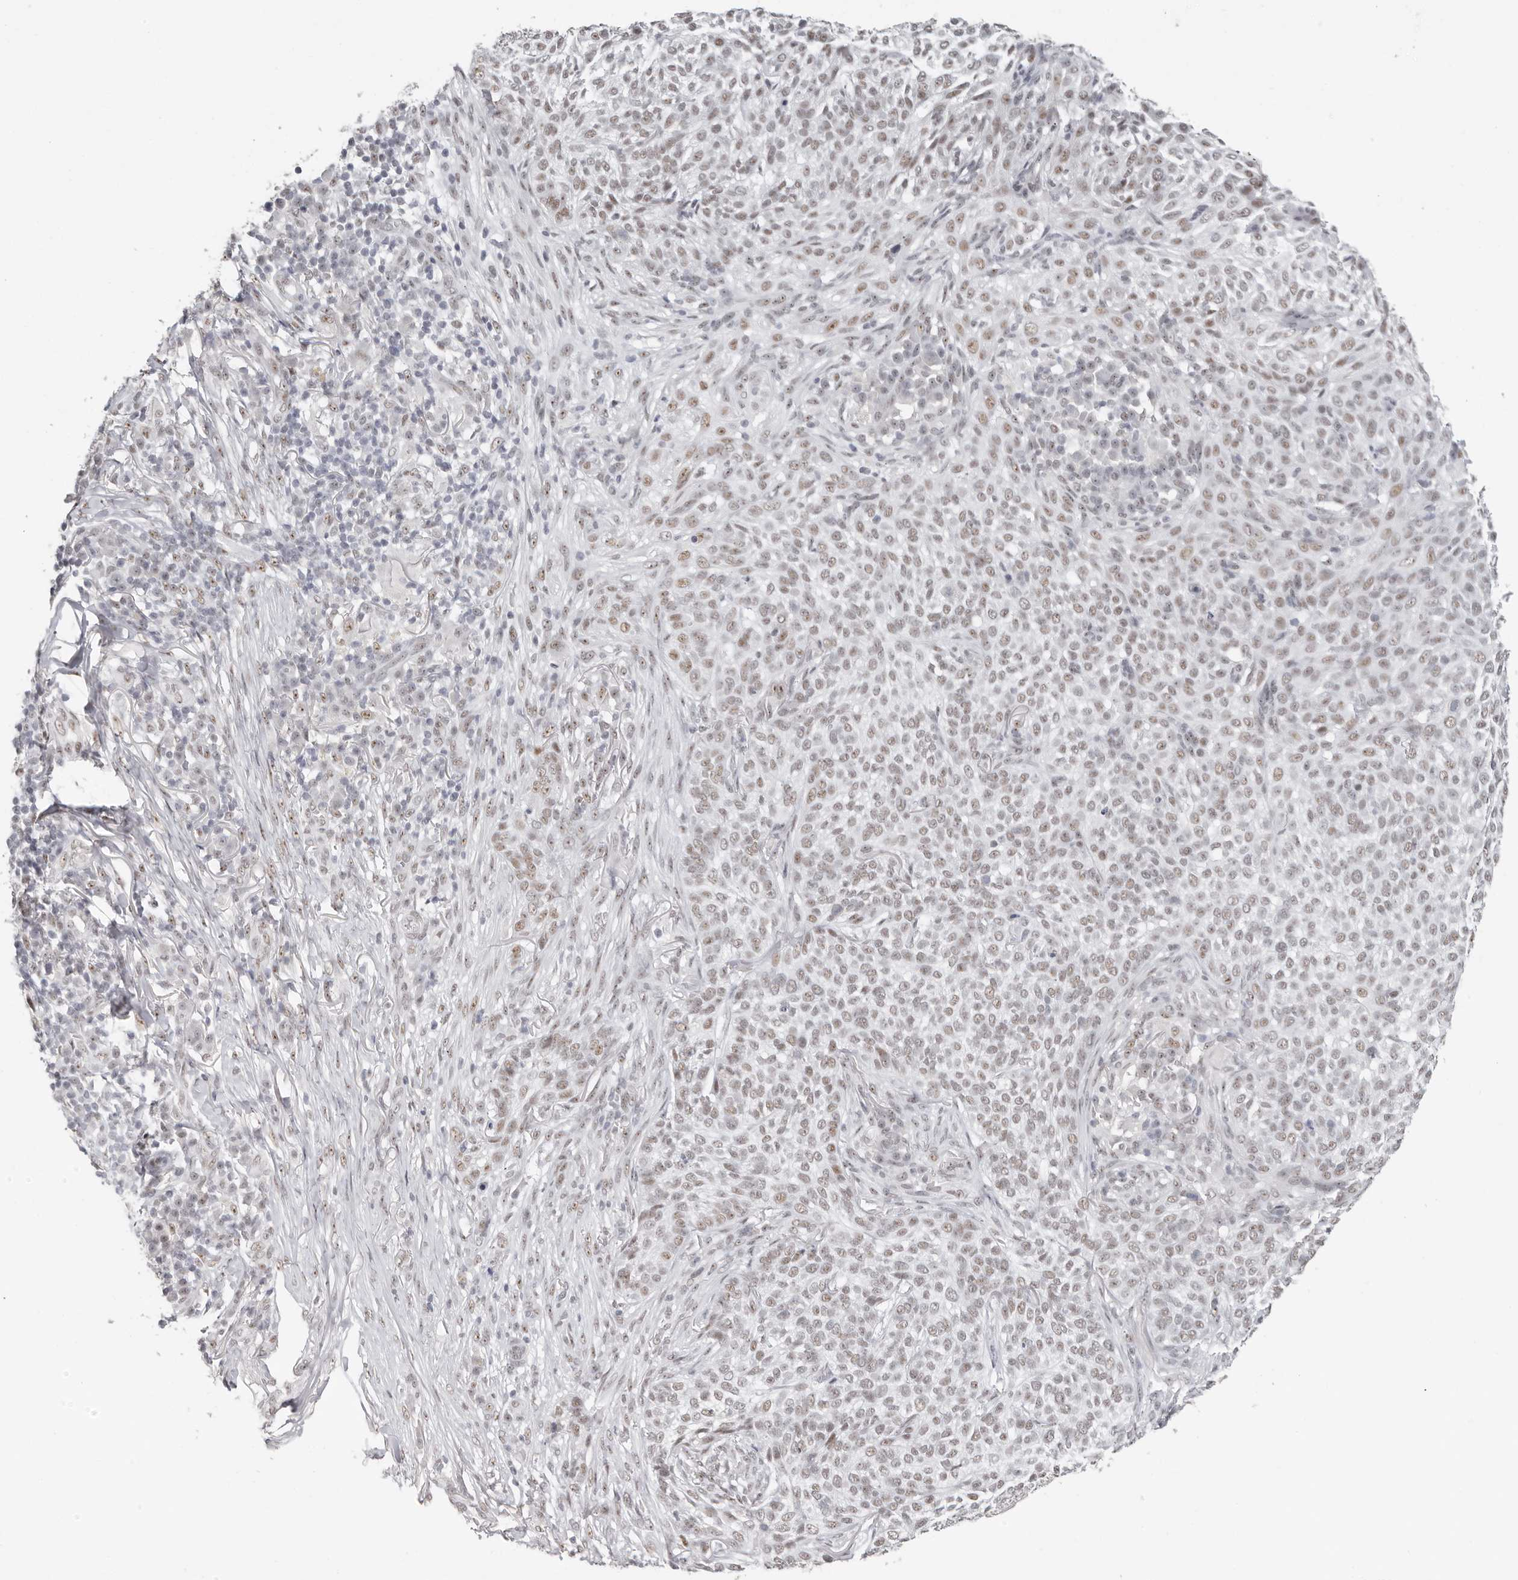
{"staining": {"intensity": "moderate", "quantity": ">75%", "location": "nuclear"}, "tissue": "skin cancer", "cell_type": "Tumor cells", "image_type": "cancer", "snomed": [{"axis": "morphology", "description": "Basal cell carcinoma"}, {"axis": "topography", "description": "Skin"}], "caption": "Tumor cells exhibit medium levels of moderate nuclear staining in about >75% of cells in human skin cancer.", "gene": "LARP7", "patient": {"sex": "female", "age": 64}}